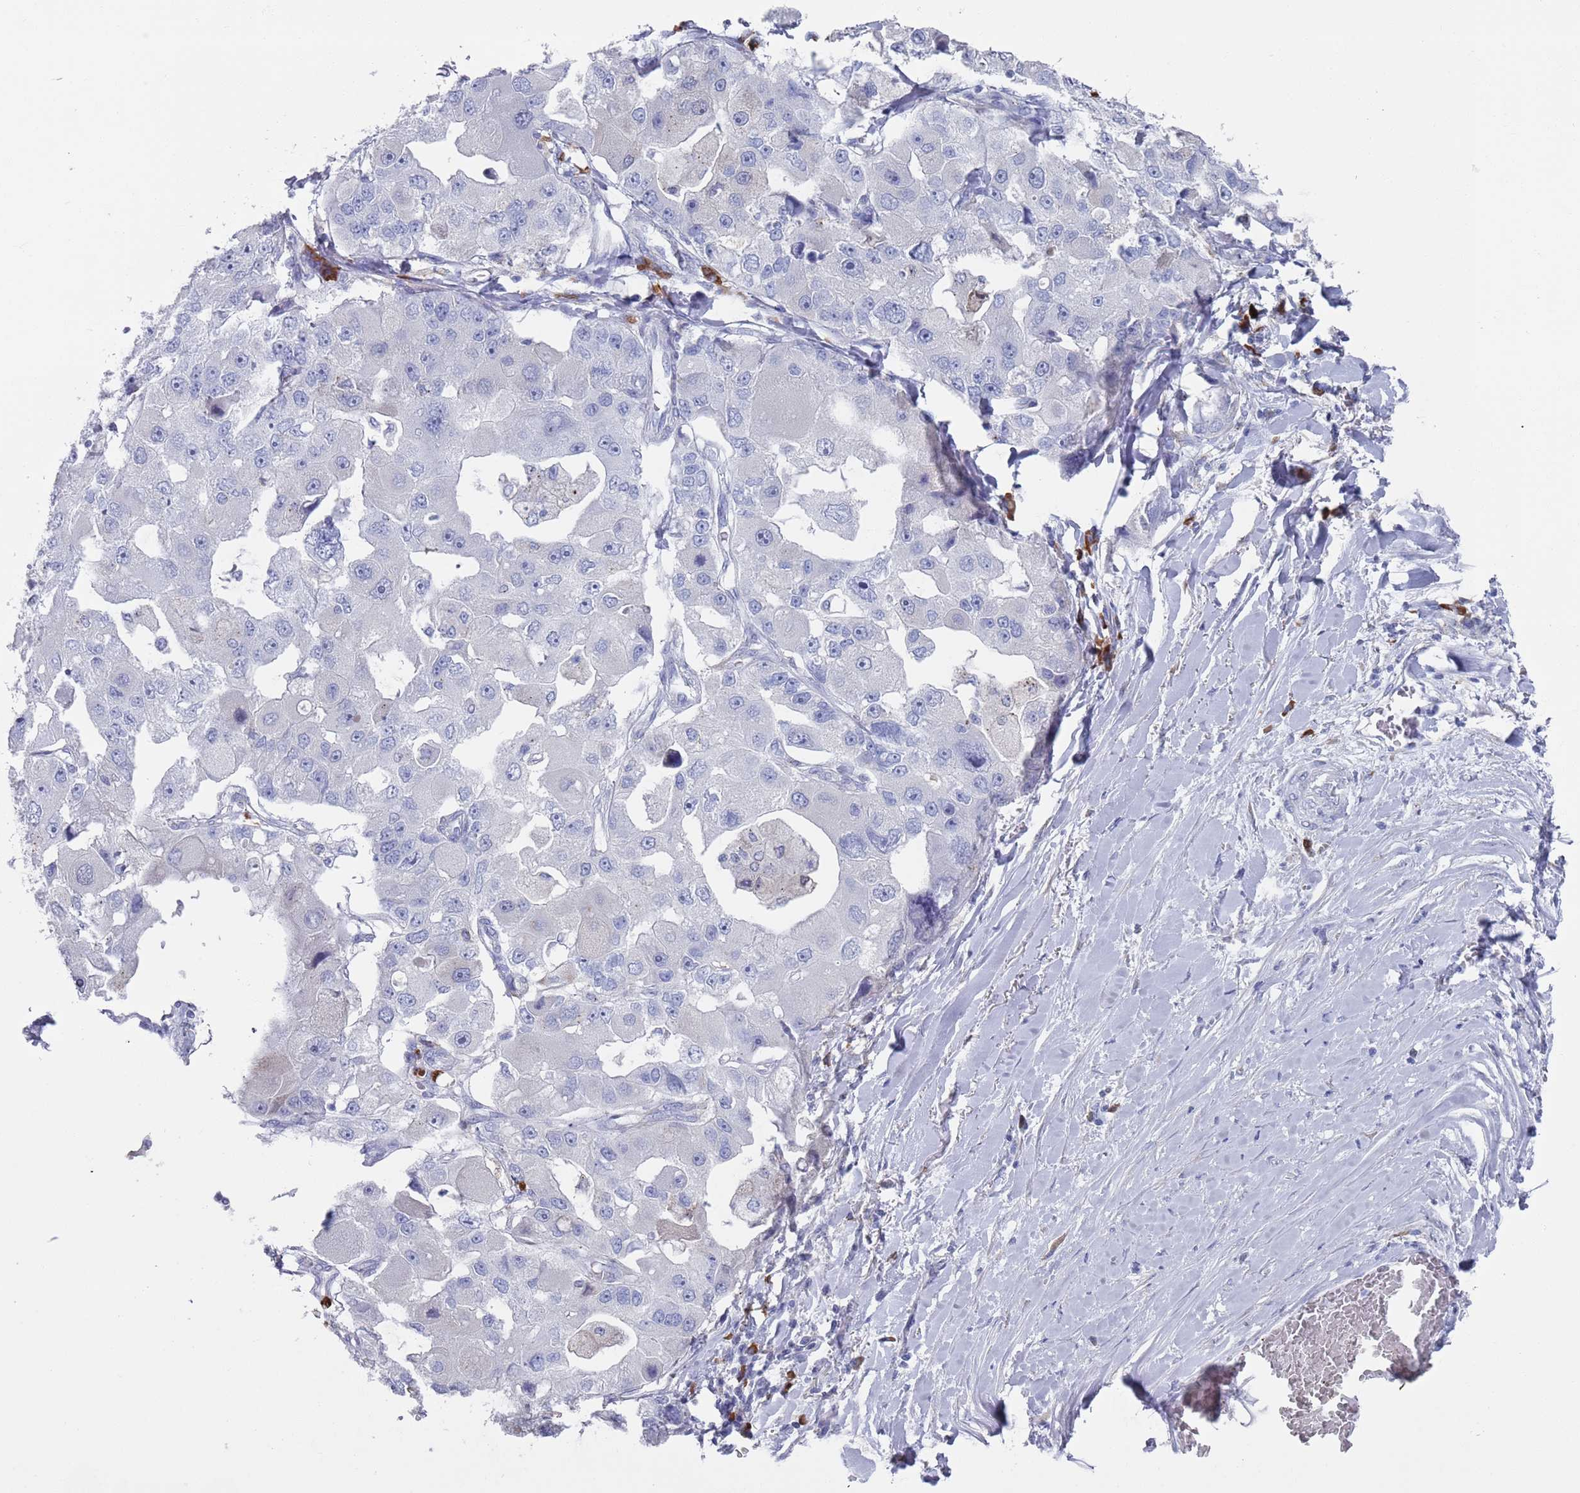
{"staining": {"intensity": "negative", "quantity": "none", "location": "none"}, "tissue": "lung cancer", "cell_type": "Tumor cells", "image_type": "cancer", "snomed": [{"axis": "morphology", "description": "Adenocarcinoma, NOS"}, {"axis": "topography", "description": "Lung"}], "caption": "This histopathology image is of lung cancer stained with immunohistochemistry (IHC) to label a protein in brown with the nuclei are counter-stained blue. There is no staining in tumor cells.", "gene": "MAT1A", "patient": {"sex": "female", "age": 54}}